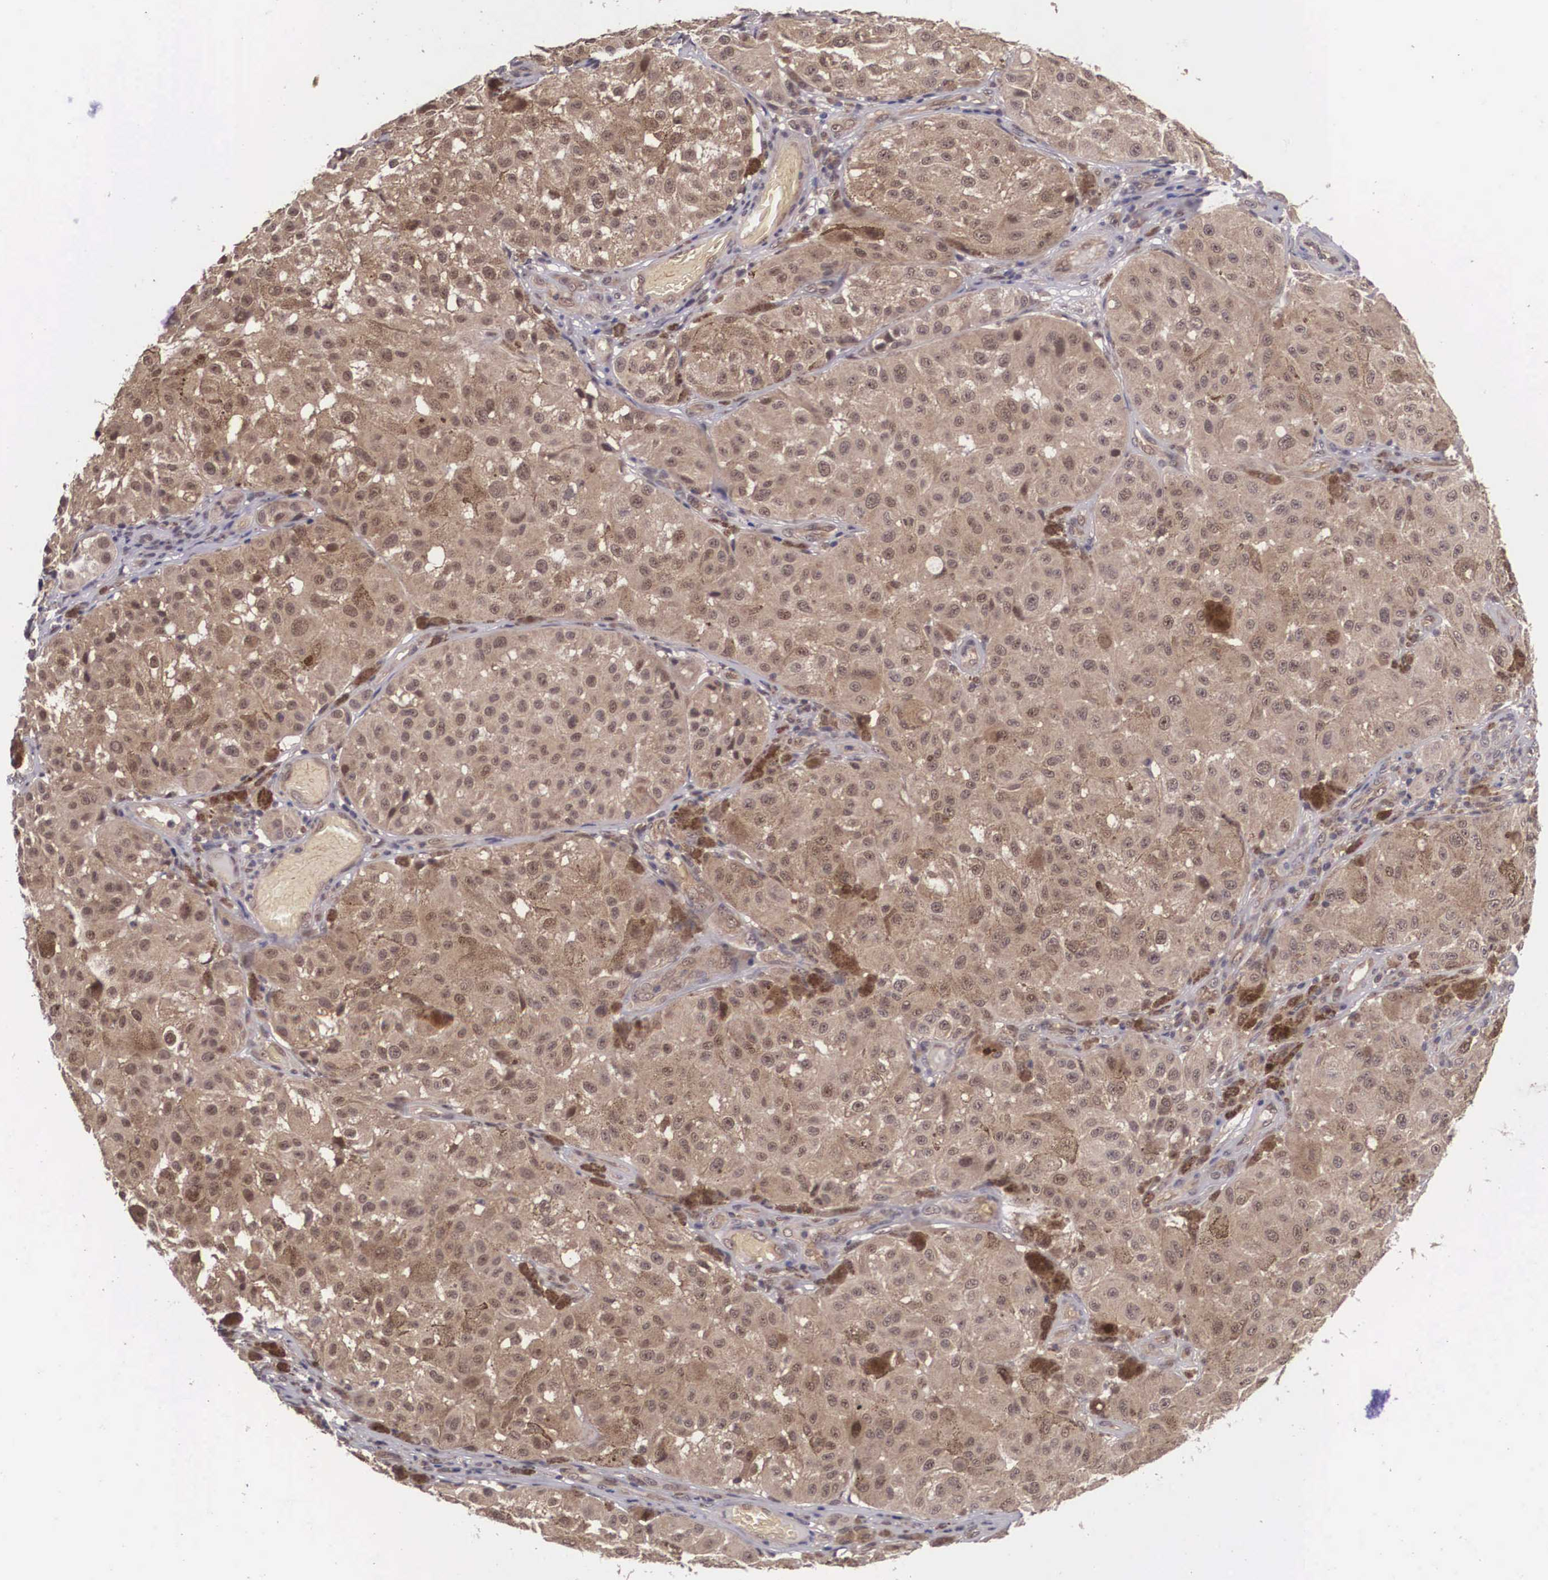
{"staining": {"intensity": "moderate", "quantity": ">75%", "location": "cytoplasmic/membranous"}, "tissue": "melanoma", "cell_type": "Tumor cells", "image_type": "cancer", "snomed": [{"axis": "morphology", "description": "Malignant melanoma, NOS"}, {"axis": "topography", "description": "Skin"}], "caption": "This is a micrograph of IHC staining of malignant melanoma, which shows moderate positivity in the cytoplasmic/membranous of tumor cells.", "gene": "VASH1", "patient": {"sex": "female", "age": 64}}